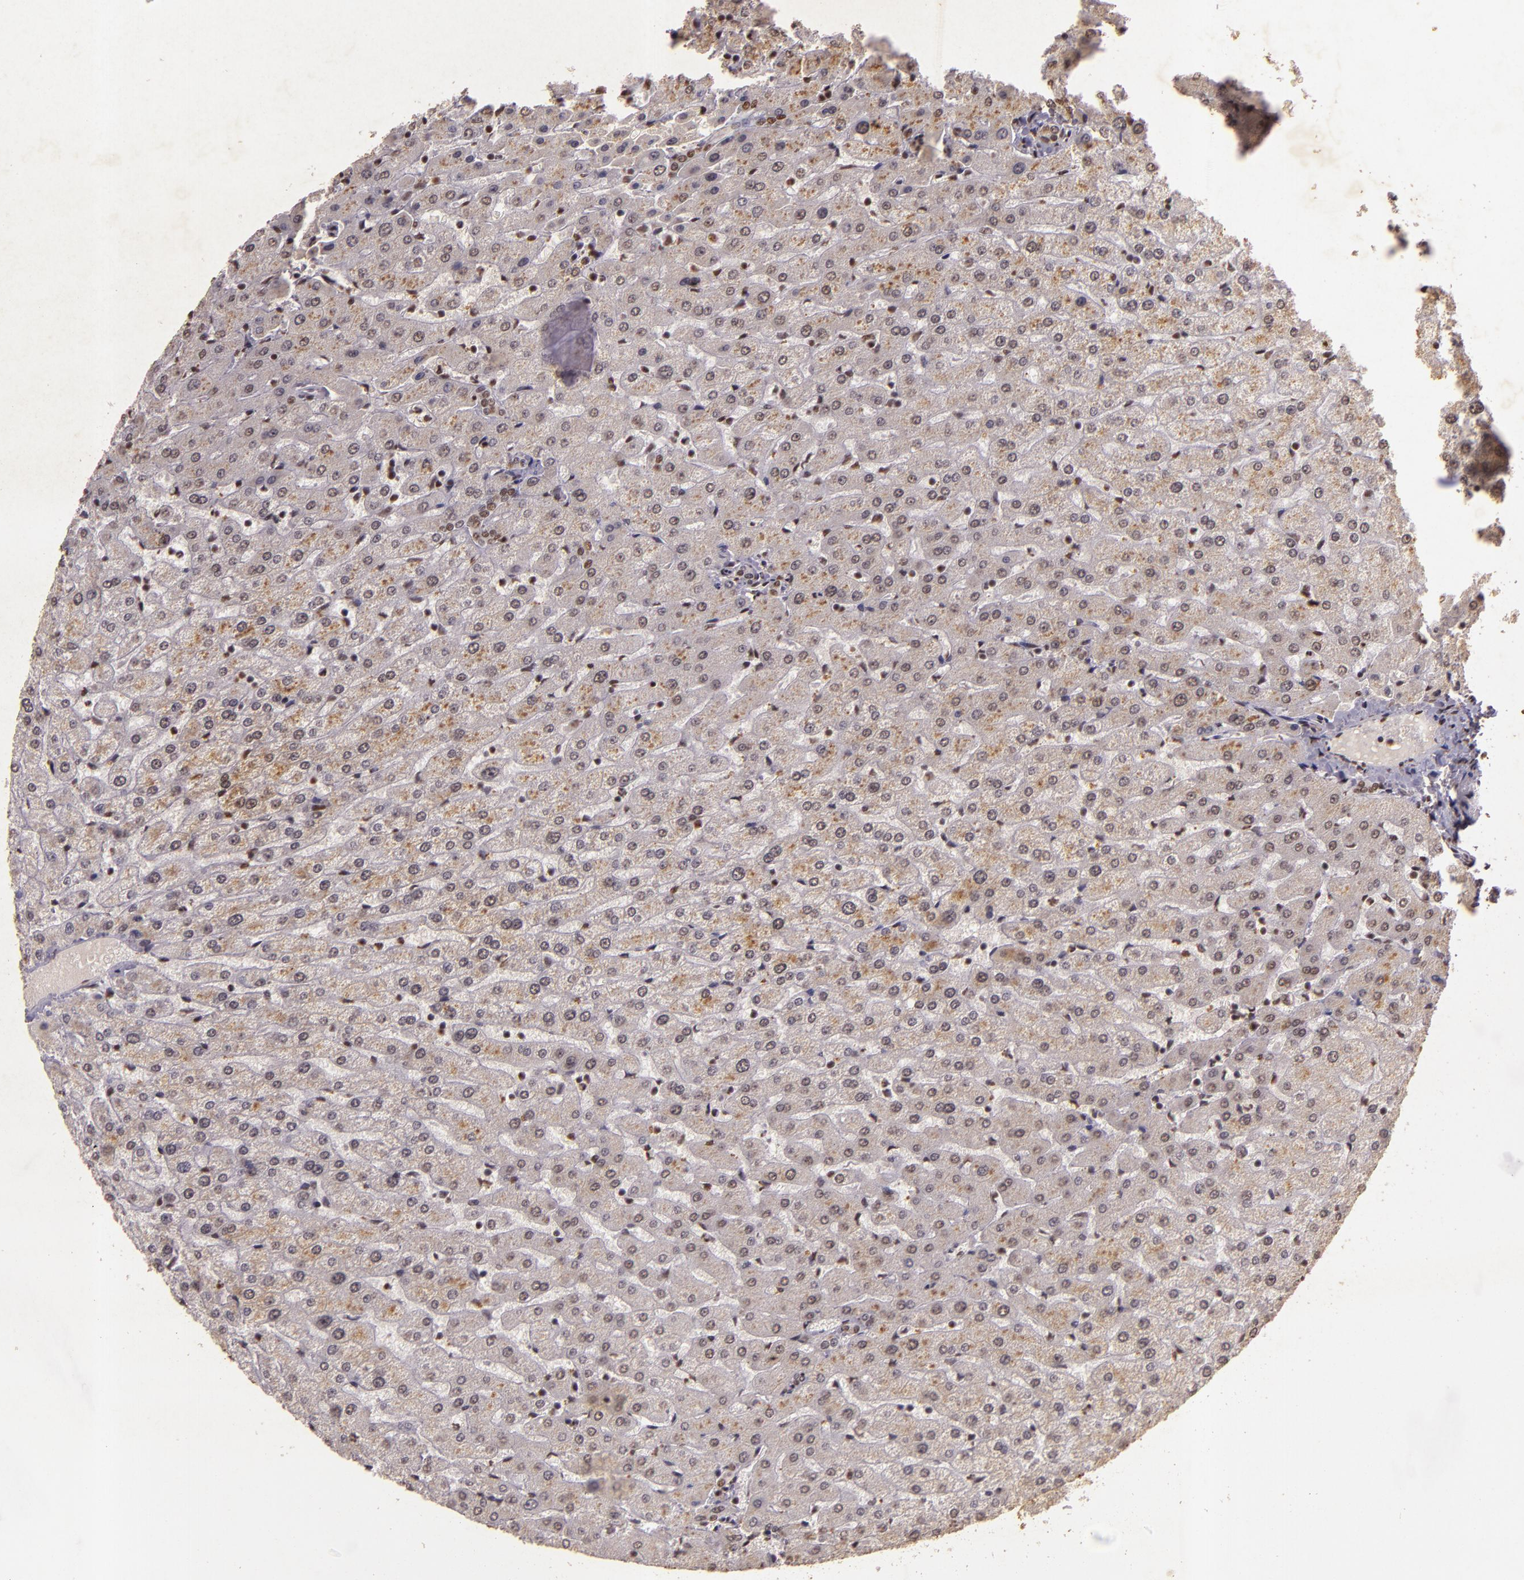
{"staining": {"intensity": "negative", "quantity": "none", "location": "none"}, "tissue": "liver", "cell_type": "Cholangiocytes", "image_type": "normal", "snomed": [{"axis": "morphology", "description": "Normal tissue, NOS"}, {"axis": "morphology", "description": "Fibrosis, NOS"}, {"axis": "topography", "description": "Liver"}], "caption": "Immunohistochemical staining of unremarkable human liver demonstrates no significant staining in cholangiocytes. The staining is performed using DAB brown chromogen with nuclei counter-stained in using hematoxylin.", "gene": "CBX3", "patient": {"sex": "female", "age": 29}}